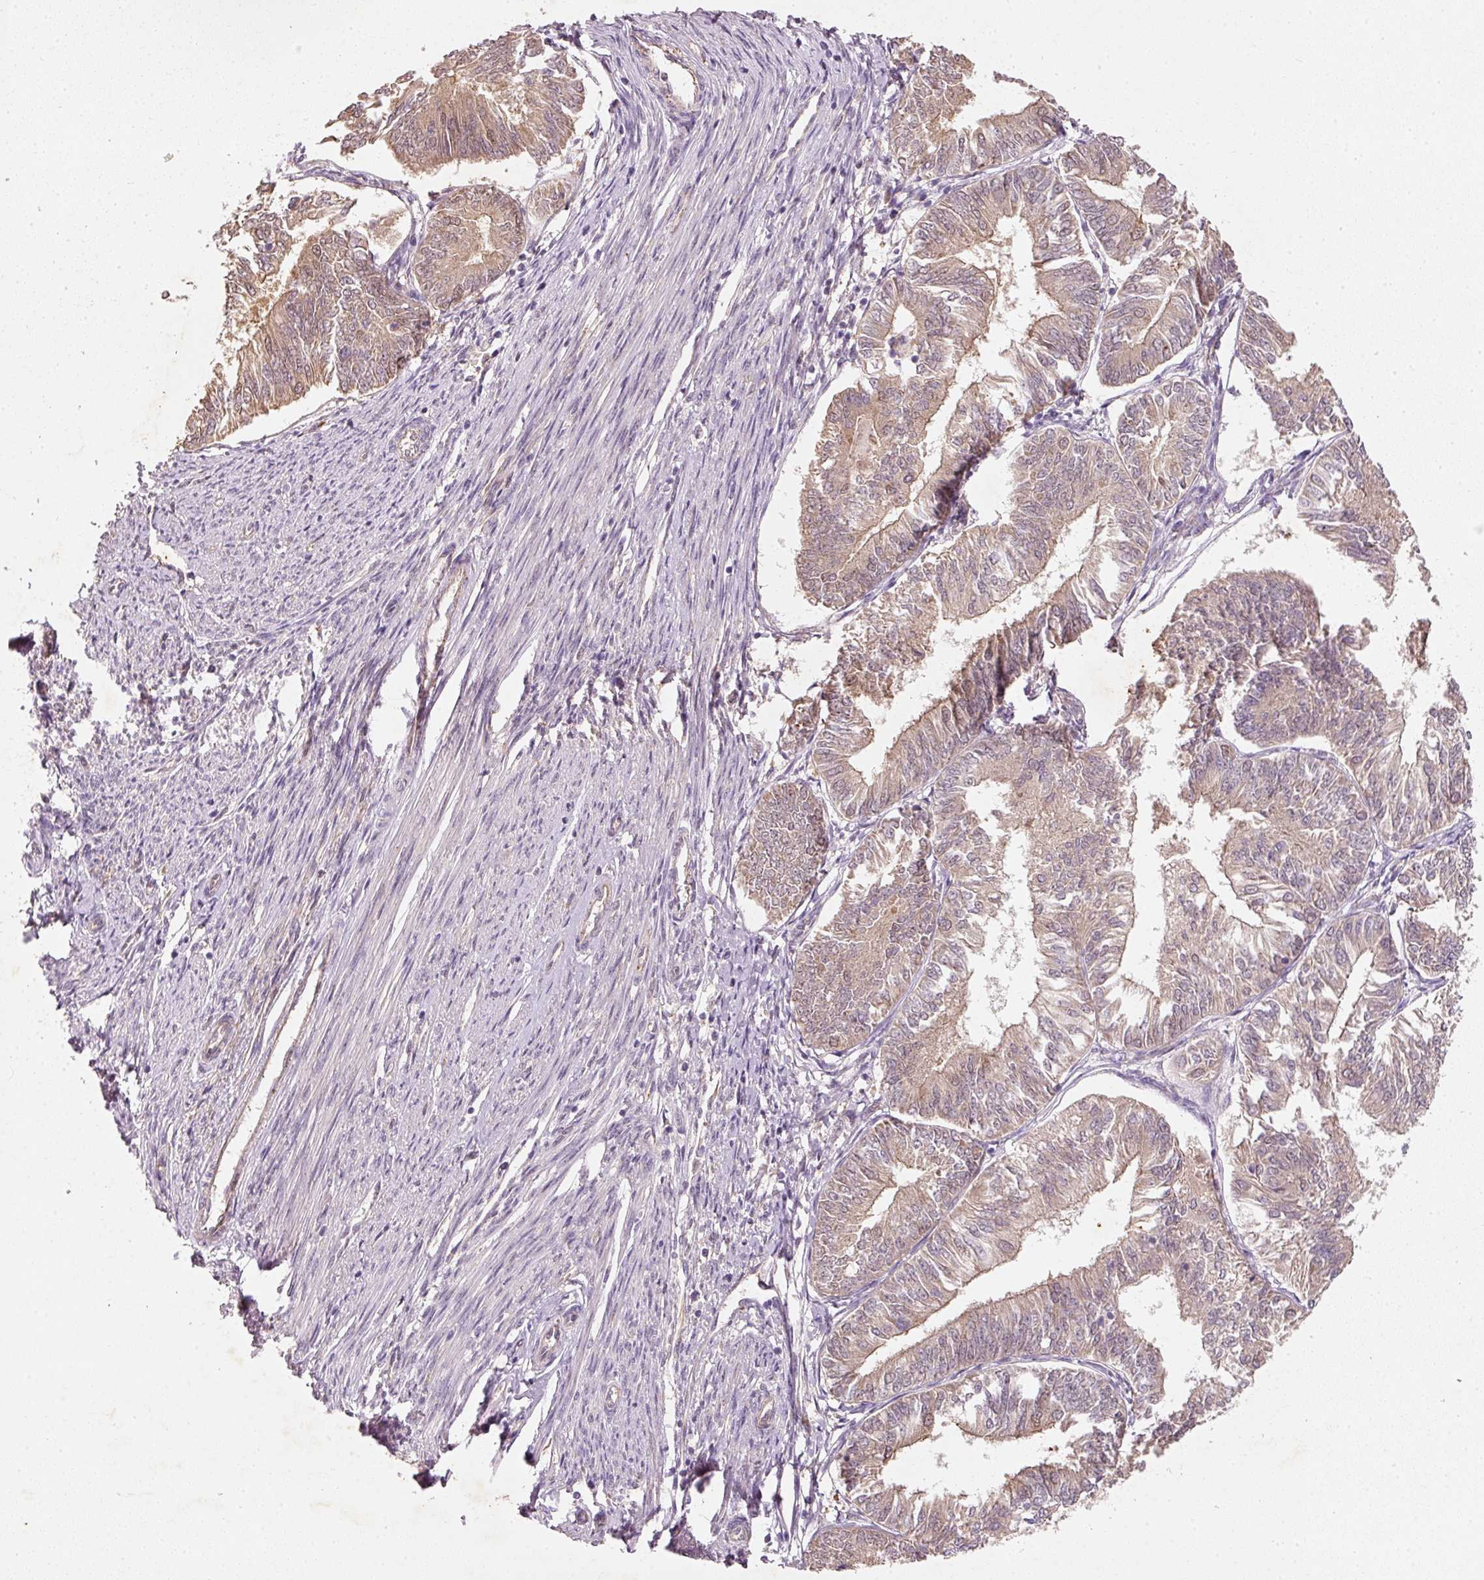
{"staining": {"intensity": "weak", "quantity": ">75%", "location": "cytoplasmic/membranous"}, "tissue": "endometrial cancer", "cell_type": "Tumor cells", "image_type": "cancer", "snomed": [{"axis": "morphology", "description": "Adenocarcinoma, NOS"}, {"axis": "topography", "description": "Endometrium"}], "caption": "An image showing weak cytoplasmic/membranous expression in approximately >75% of tumor cells in endometrial cancer, as visualized by brown immunohistochemical staining.", "gene": "RGL2", "patient": {"sex": "female", "age": 58}}